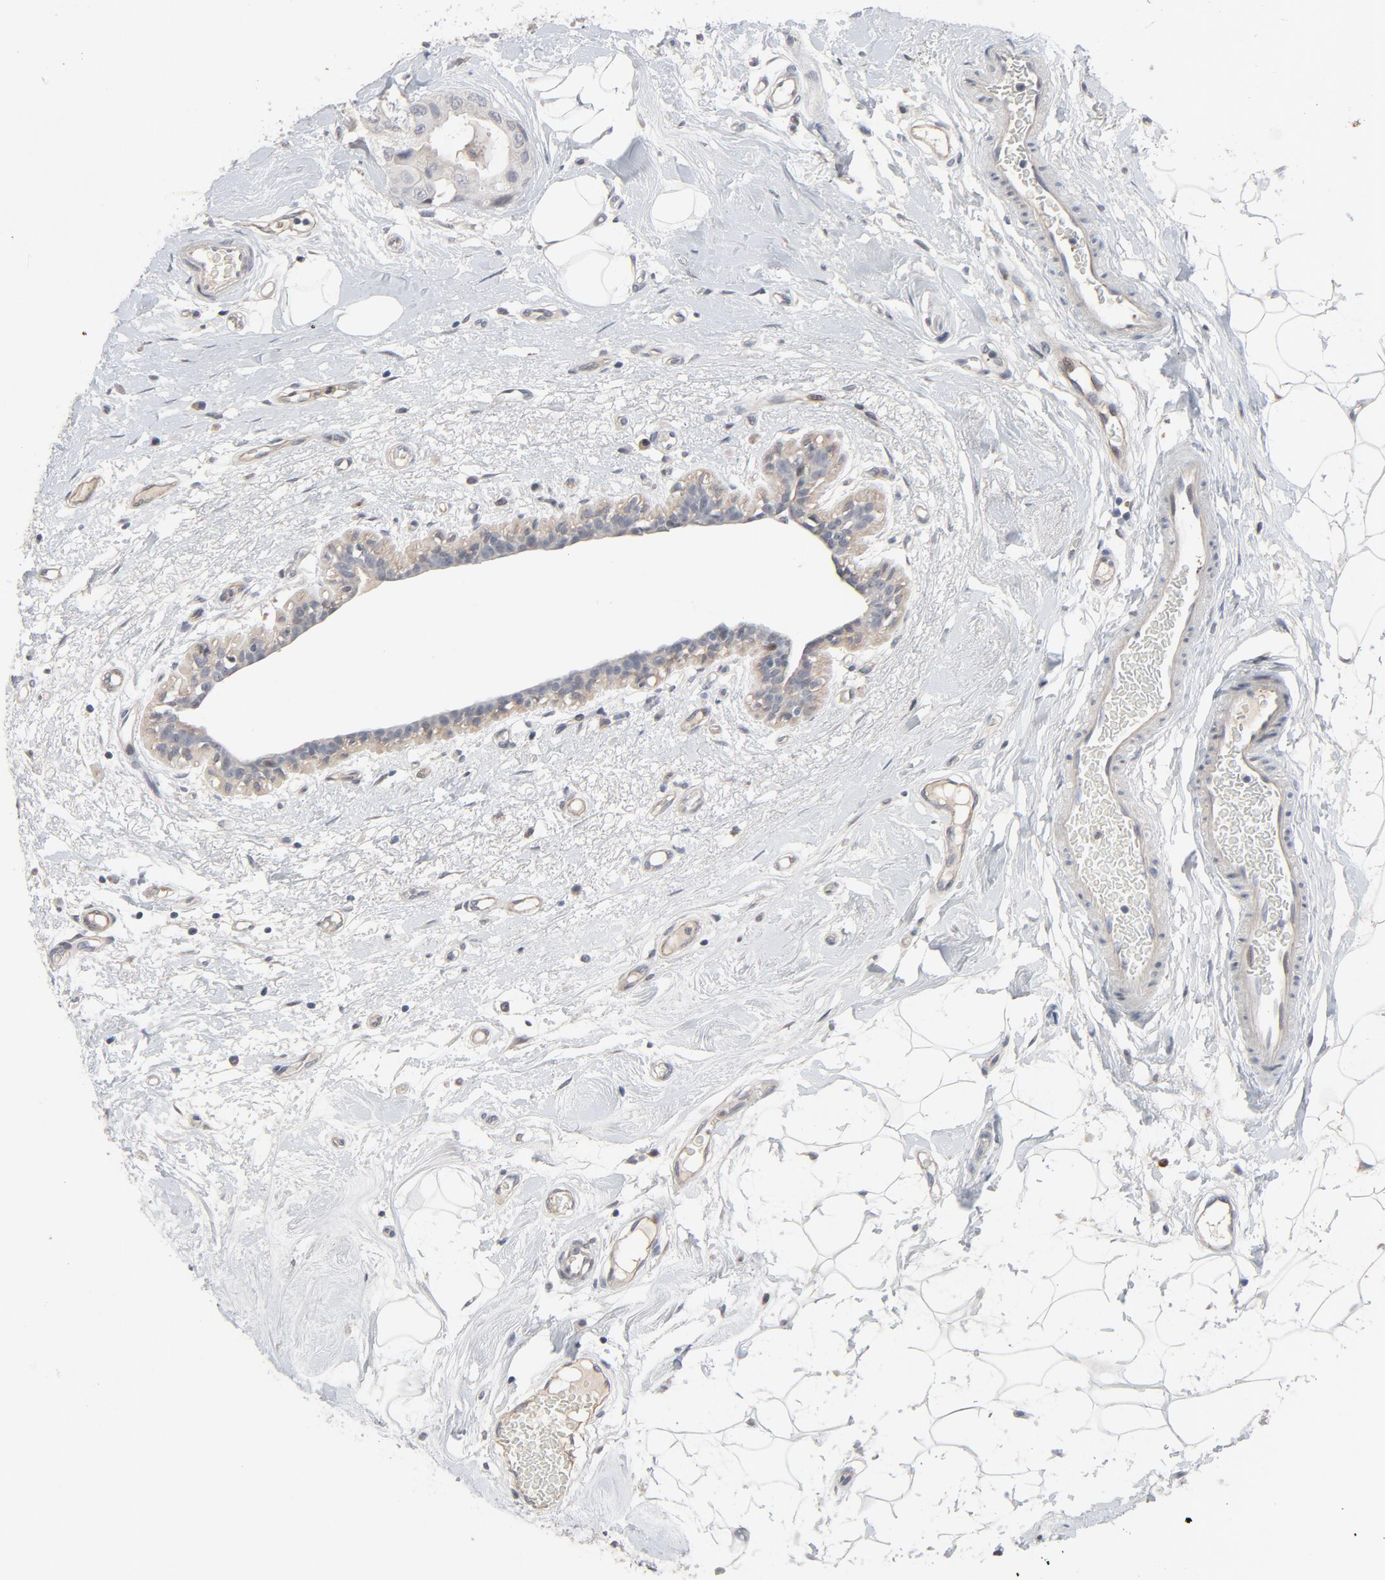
{"staining": {"intensity": "weak", "quantity": "25%-75%", "location": "cytoplasmic/membranous"}, "tissue": "breast cancer", "cell_type": "Tumor cells", "image_type": "cancer", "snomed": [{"axis": "morphology", "description": "Duct carcinoma"}, {"axis": "topography", "description": "Breast"}], "caption": "A low amount of weak cytoplasmic/membranous staining is appreciated in about 25%-75% of tumor cells in breast cancer (intraductal carcinoma) tissue. Using DAB (brown) and hematoxylin (blue) stains, captured at high magnification using brightfield microscopy.", "gene": "FSCB", "patient": {"sex": "female", "age": 40}}